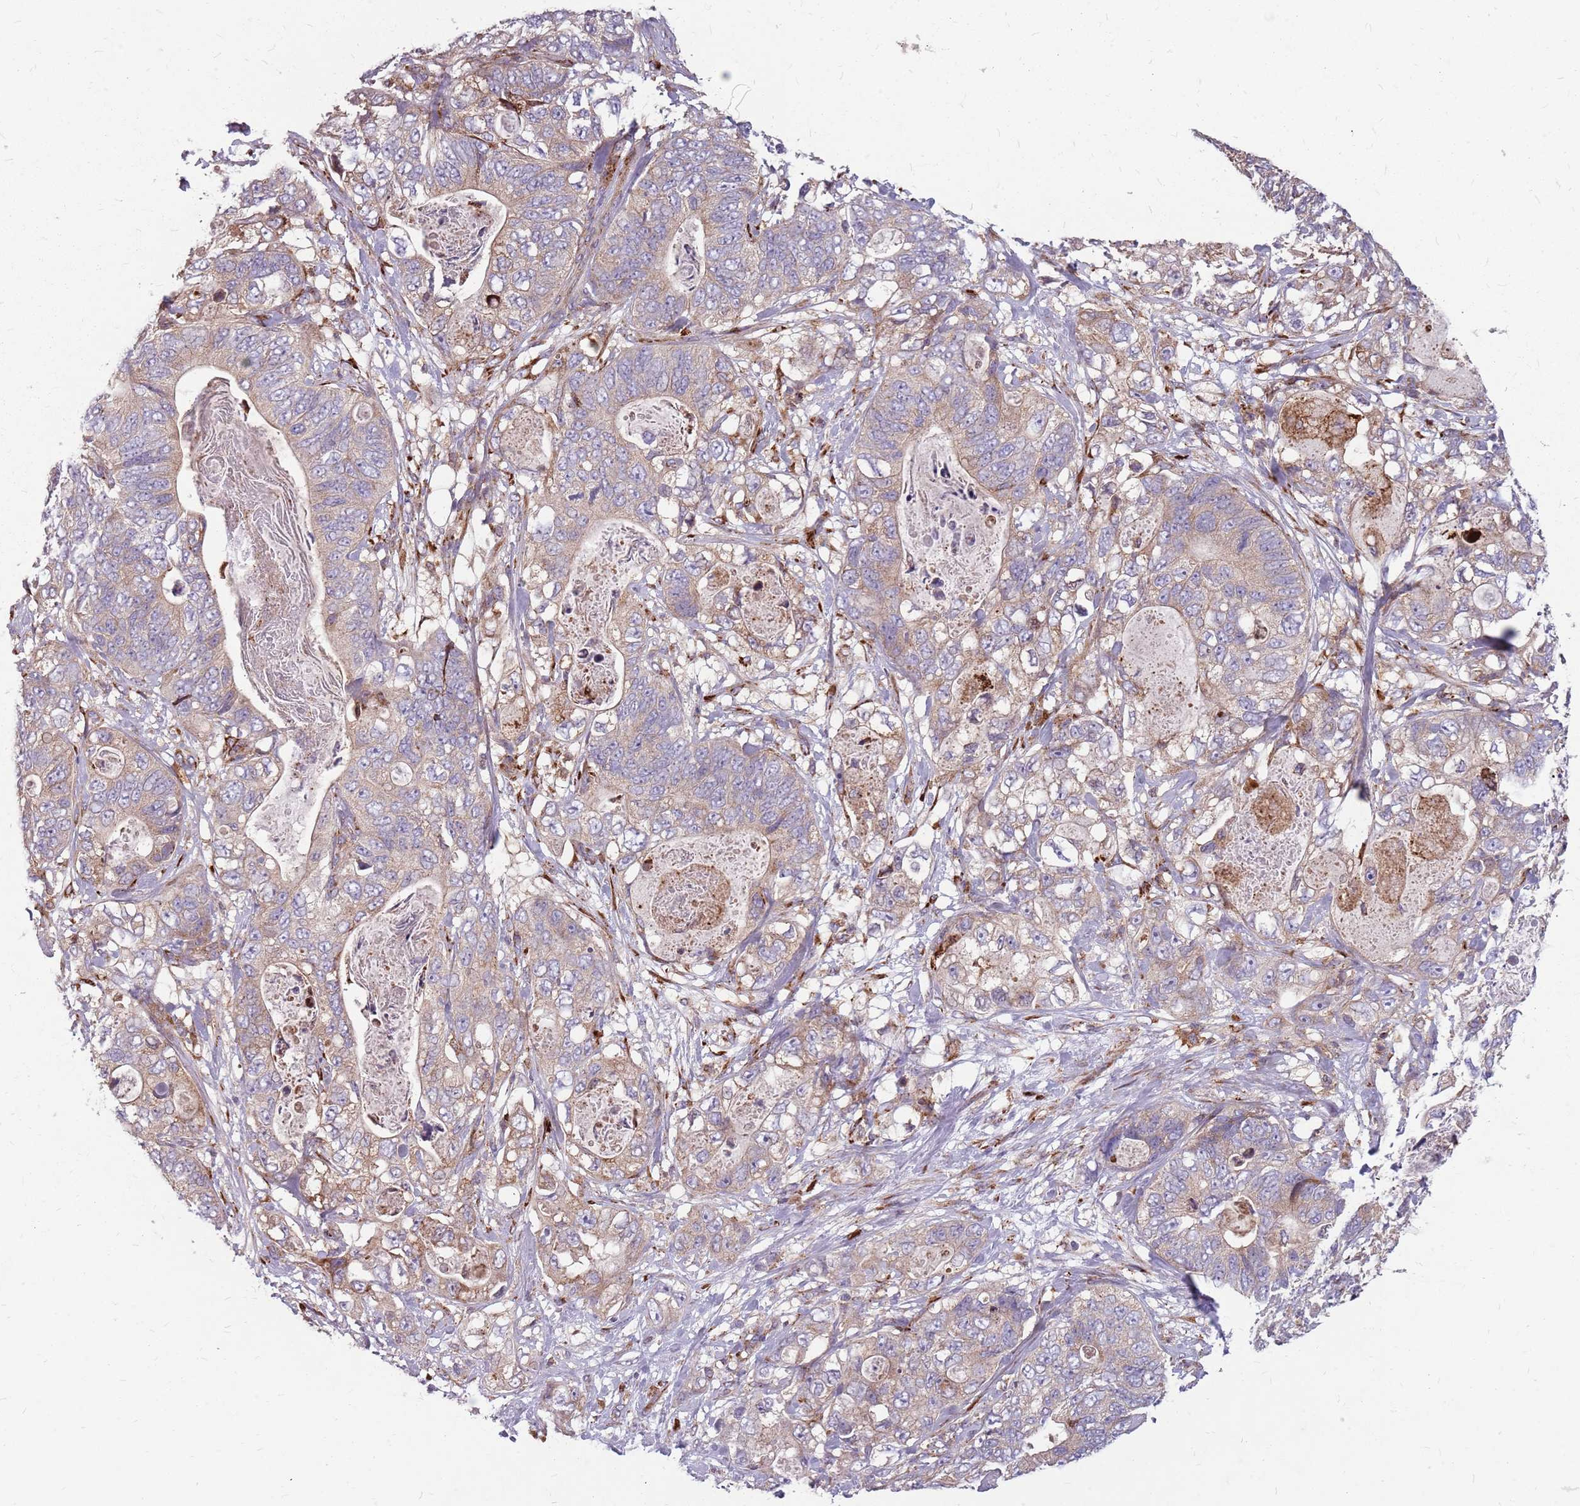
{"staining": {"intensity": "moderate", "quantity": "25%-75%", "location": "cytoplasmic/membranous"}, "tissue": "stomach cancer", "cell_type": "Tumor cells", "image_type": "cancer", "snomed": [{"axis": "morphology", "description": "Normal tissue, NOS"}, {"axis": "morphology", "description": "Adenocarcinoma, NOS"}, {"axis": "topography", "description": "Stomach"}], "caption": "Stomach adenocarcinoma stained for a protein displays moderate cytoplasmic/membranous positivity in tumor cells.", "gene": "NME4", "patient": {"sex": "female", "age": 89}}